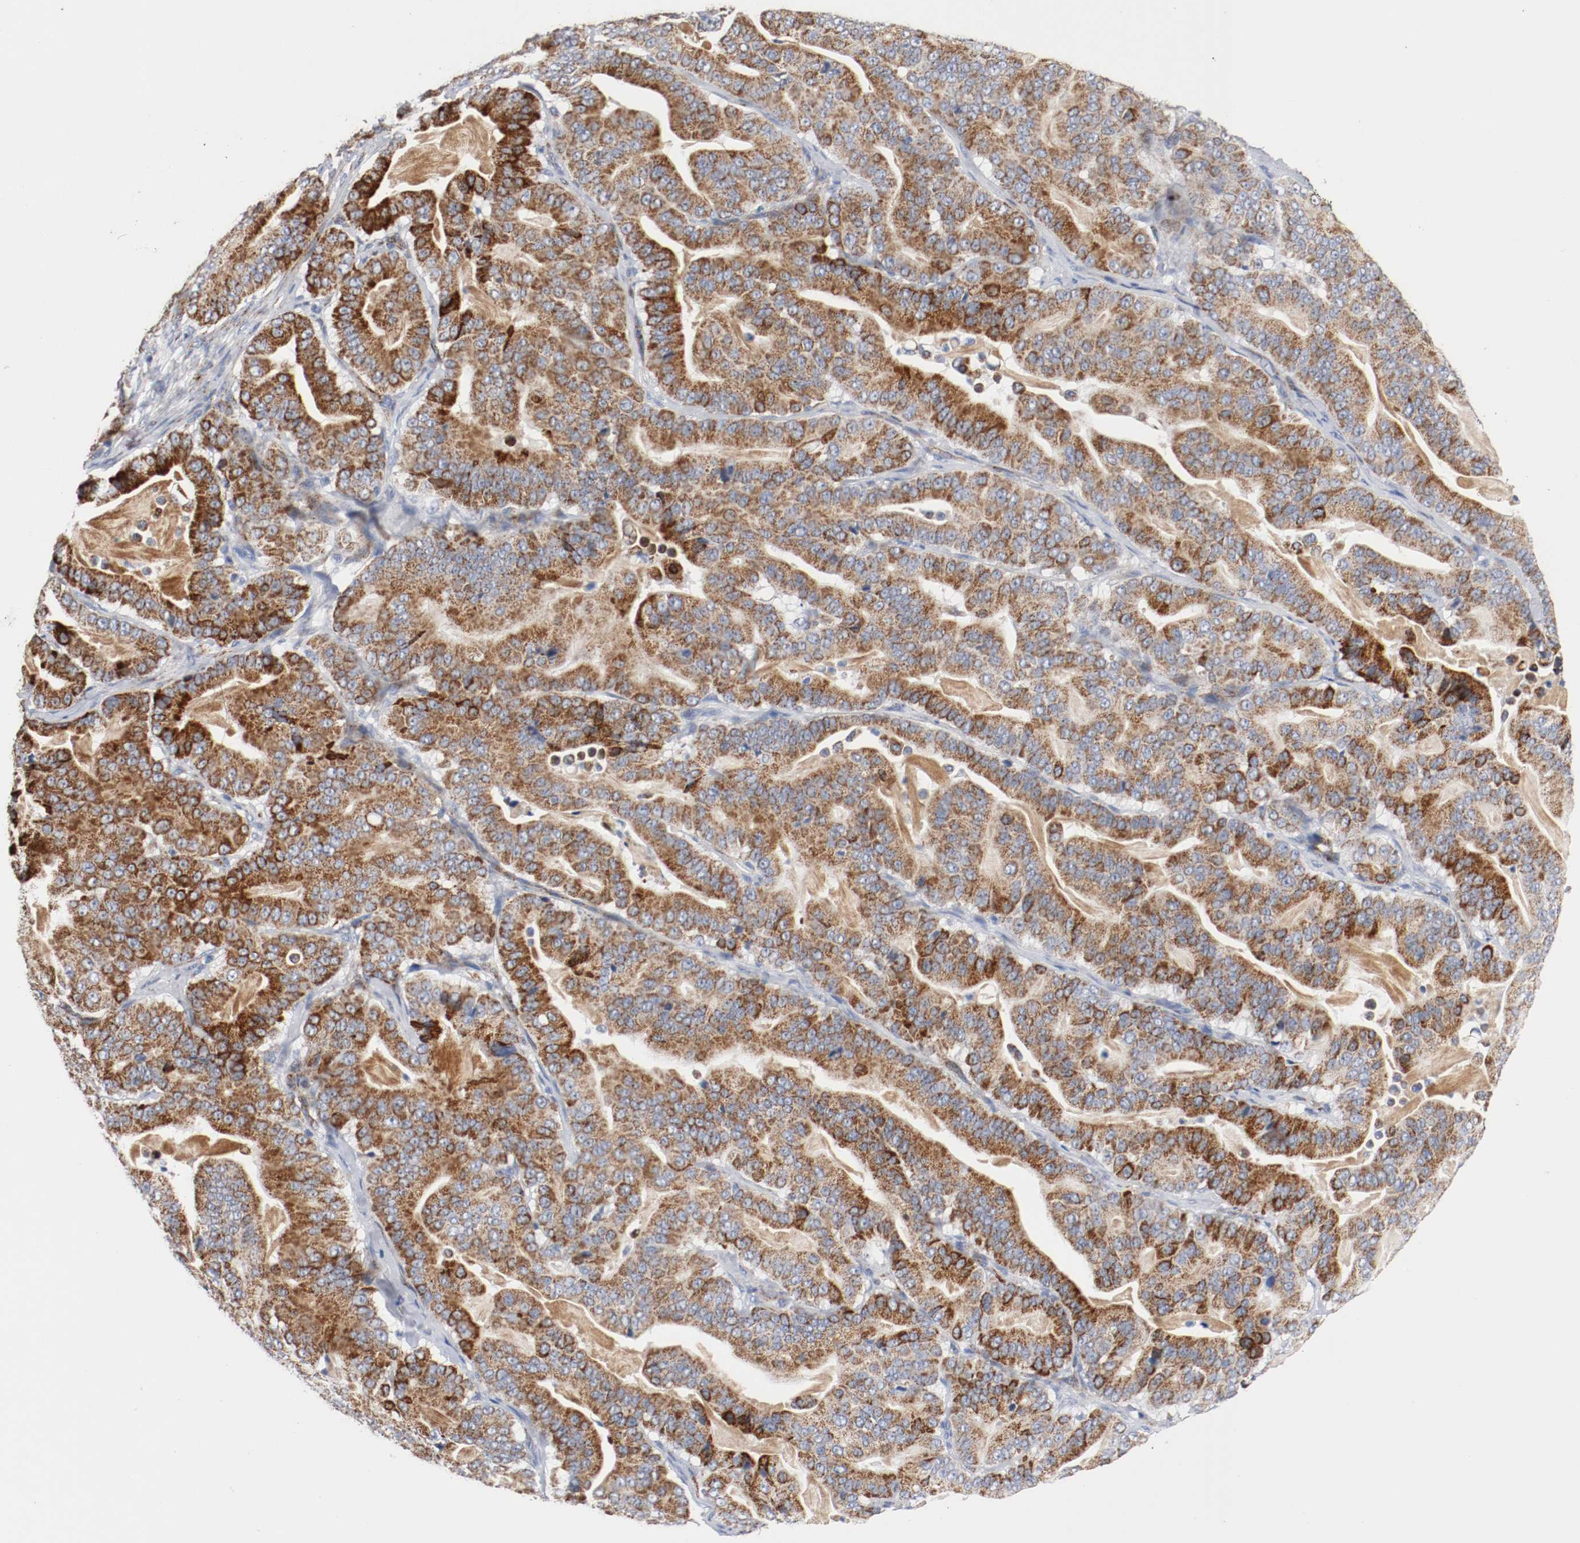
{"staining": {"intensity": "strong", "quantity": ">75%", "location": "cytoplasmic/membranous"}, "tissue": "pancreatic cancer", "cell_type": "Tumor cells", "image_type": "cancer", "snomed": [{"axis": "morphology", "description": "Adenocarcinoma, NOS"}, {"axis": "topography", "description": "Pancreas"}], "caption": "Brown immunohistochemical staining in human pancreatic cancer (adenocarcinoma) shows strong cytoplasmic/membranous expression in about >75% of tumor cells. The staining was performed using DAB to visualize the protein expression in brown, while the nuclei were stained in blue with hematoxylin (Magnification: 20x).", "gene": "TUBD1", "patient": {"sex": "male", "age": 63}}